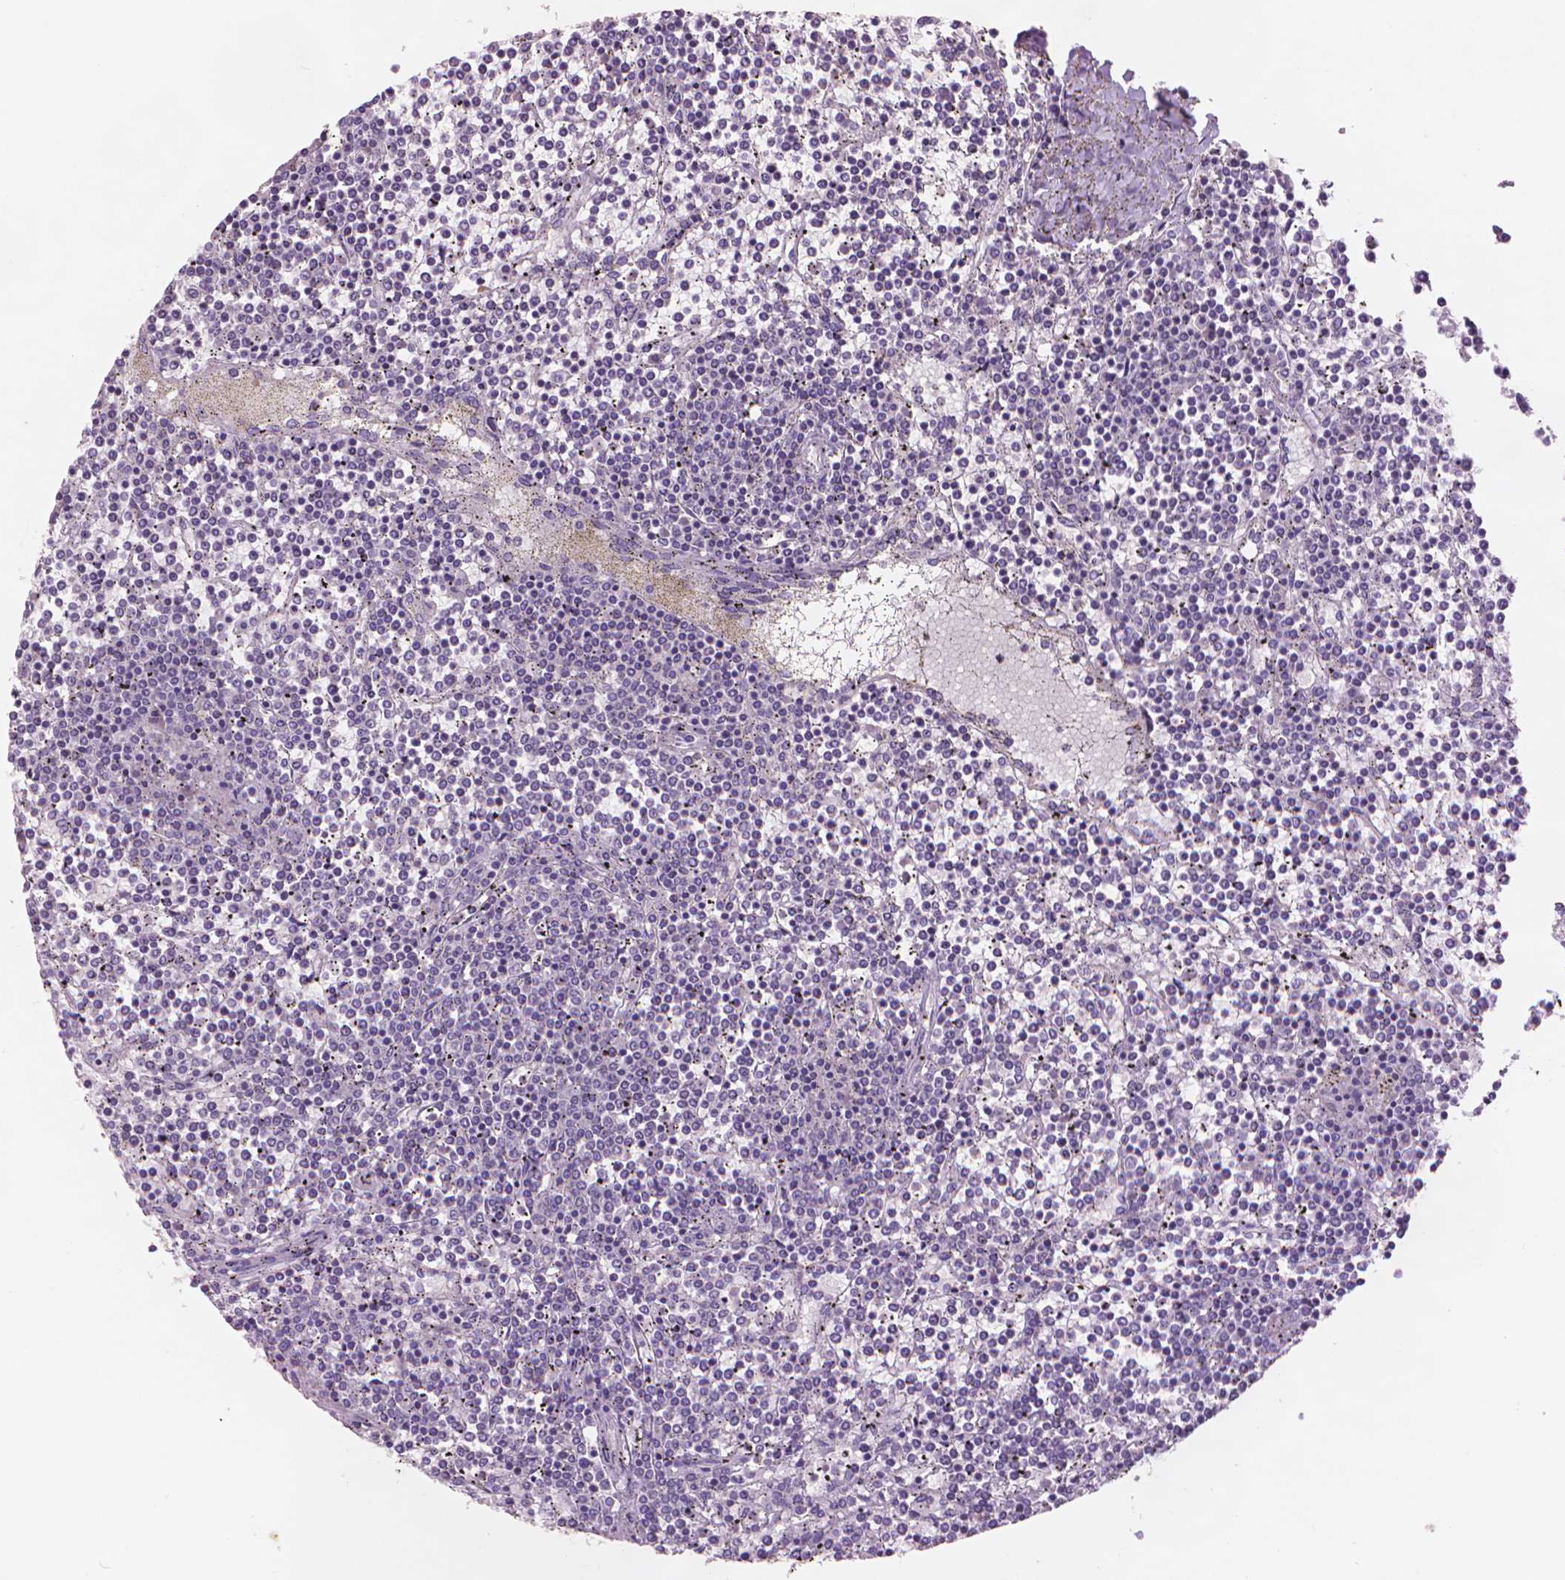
{"staining": {"intensity": "negative", "quantity": "none", "location": "none"}, "tissue": "lymphoma", "cell_type": "Tumor cells", "image_type": "cancer", "snomed": [{"axis": "morphology", "description": "Malignant lymphoma, non-Hodgkin's type, Low grade"}, {"axis": "topography", "description": "Spleen"}], "caption": "The immunohistochemistry photomicrograph has no significant expression in tumor cells of lymphoma tissue. (DAB immunohistochemistry (IHC), high magnification).", "gene": "ENO2", "patient": {"sex": "female", "age": 19}}